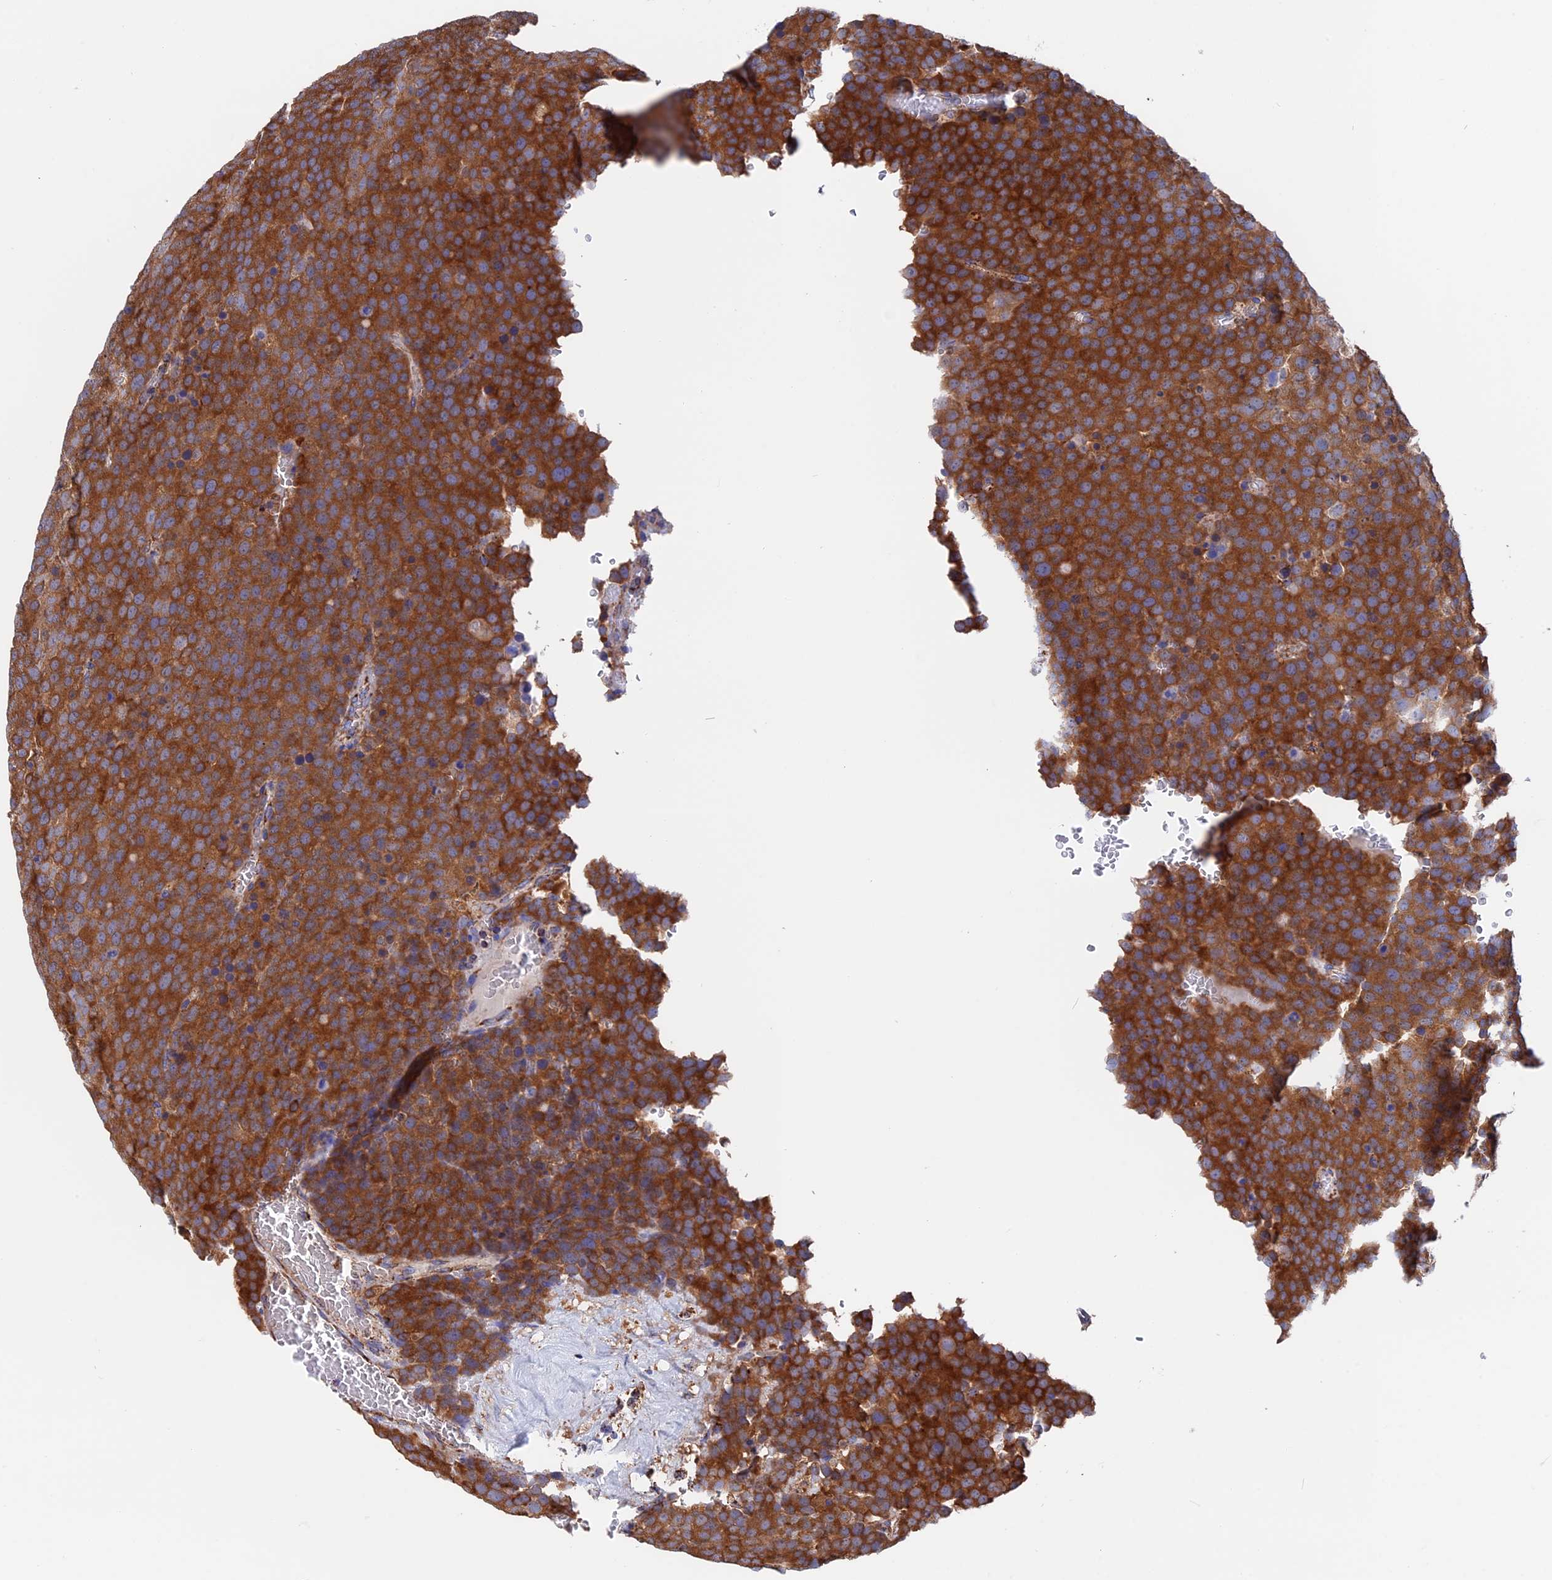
{"staining": {"intensity": "strong", "quantity": ">75%", "location": "cytoplasmic/membranous"}, "tissue": "testis cancer", "cell_type": "Tumor cells", "image_type": "cancer", "snomed": [{"axis": "morphology", "description": "Seminoma, NOS"}, {"axis": "topography", "description": "Testis"}], "caption": "Testis cancer (seminoma) was stained to show a protein in brown. There is high levels of strong cytoplasmic/membranous expression in approximately >75% of tumor cells. The staining was performed using DAB (3,3'-diaminobenzidine), with brown indicating positive protein expression. Nuclei are stained blue with hematoxylin.", "gene": "WDR83", "patient": {"sex": "male", "age": 71}}